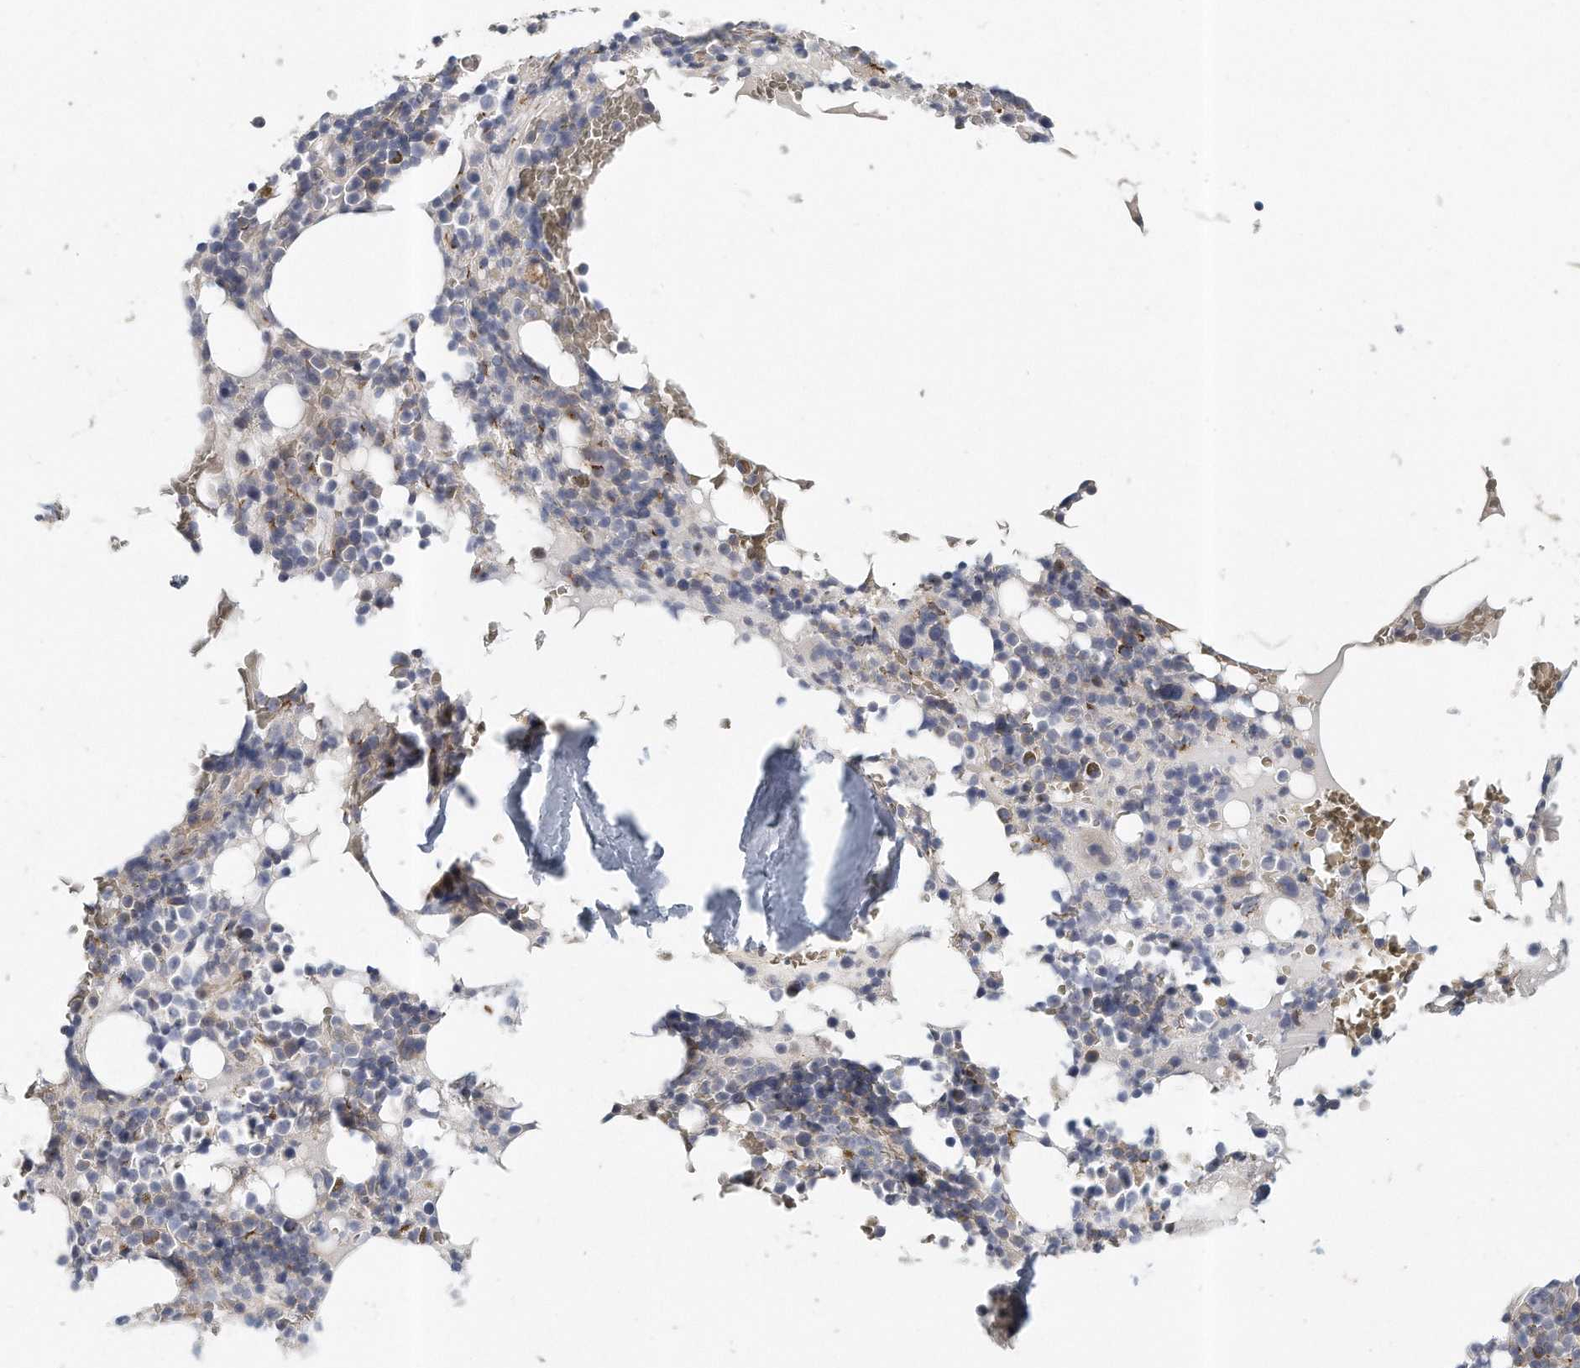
{"staining": {"intensity": "weak", "quantity": "<25%", "location": "cytoplasmic/membranous"}, "tissue": "bone marrow", "cell_type": "Hematopoietic cells", "image_type": "normal", "snomed": [{"axis": "morphology", "description": "Normal tissue, NOS"}, {"axis": "topography", "description": "Bone marrow"}], "caption": "IHC of benign human bone marrow exhibits no expression in hematopoietic cells.", "gene": "PCDH8", "patient": {"sex": "male", "age": 58}}